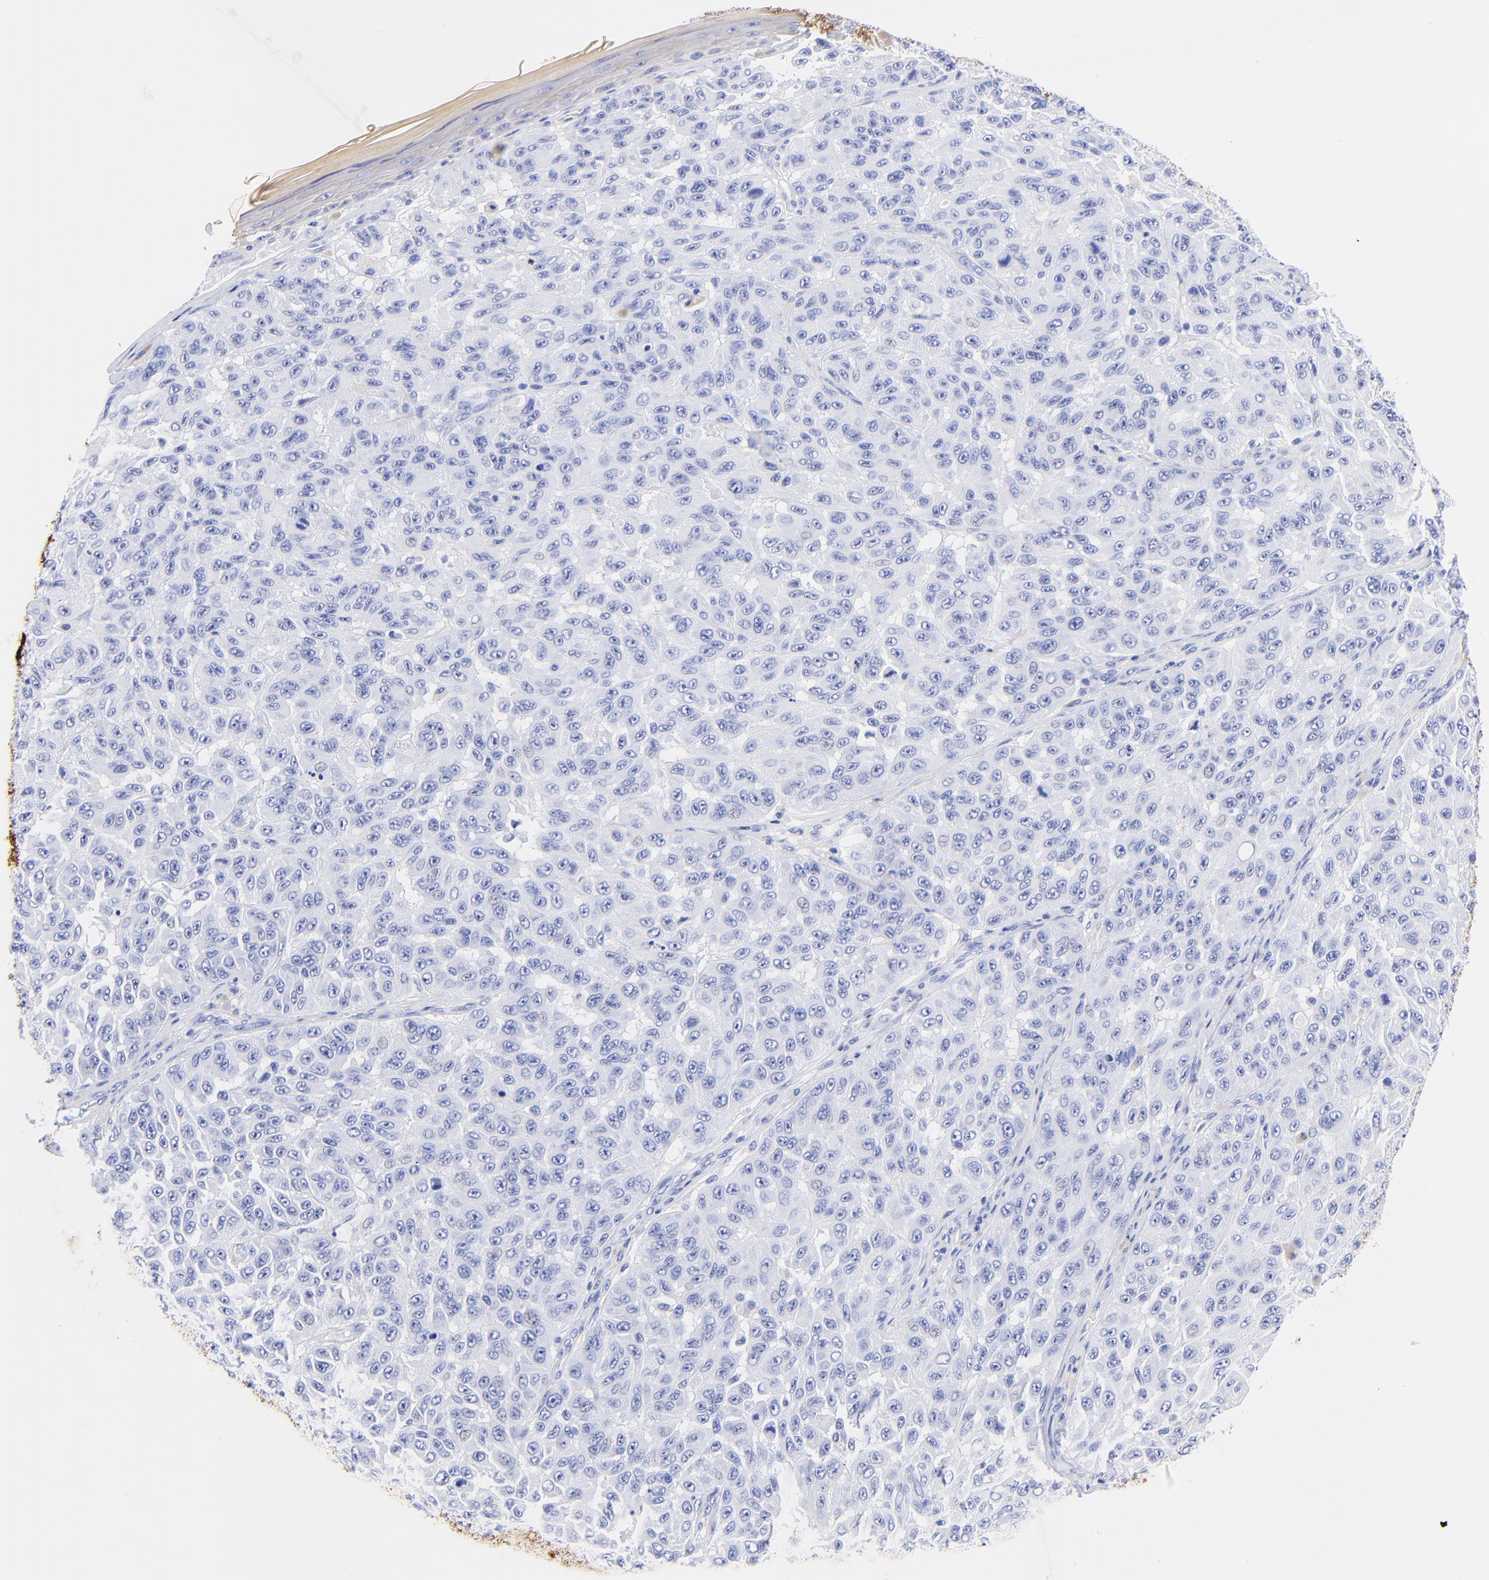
{"staining": {"intensity": "negative", "quantity": "none", "location": "none"}, "tissue": "melanoma", "cell_type": "Tumor cells", "image_type": "cancer", "snomed": [{"axis": "morphology", "description": "Malignant melanoma, NOS"}, {"axis": "topography", "description": "Skin"}], "caption": "This is an IHC histopathology image of human malignant melanoma. There is no staining in tumor cells.", "gene": "KRT19", "patient": {"sex": "male", "age": 30}}